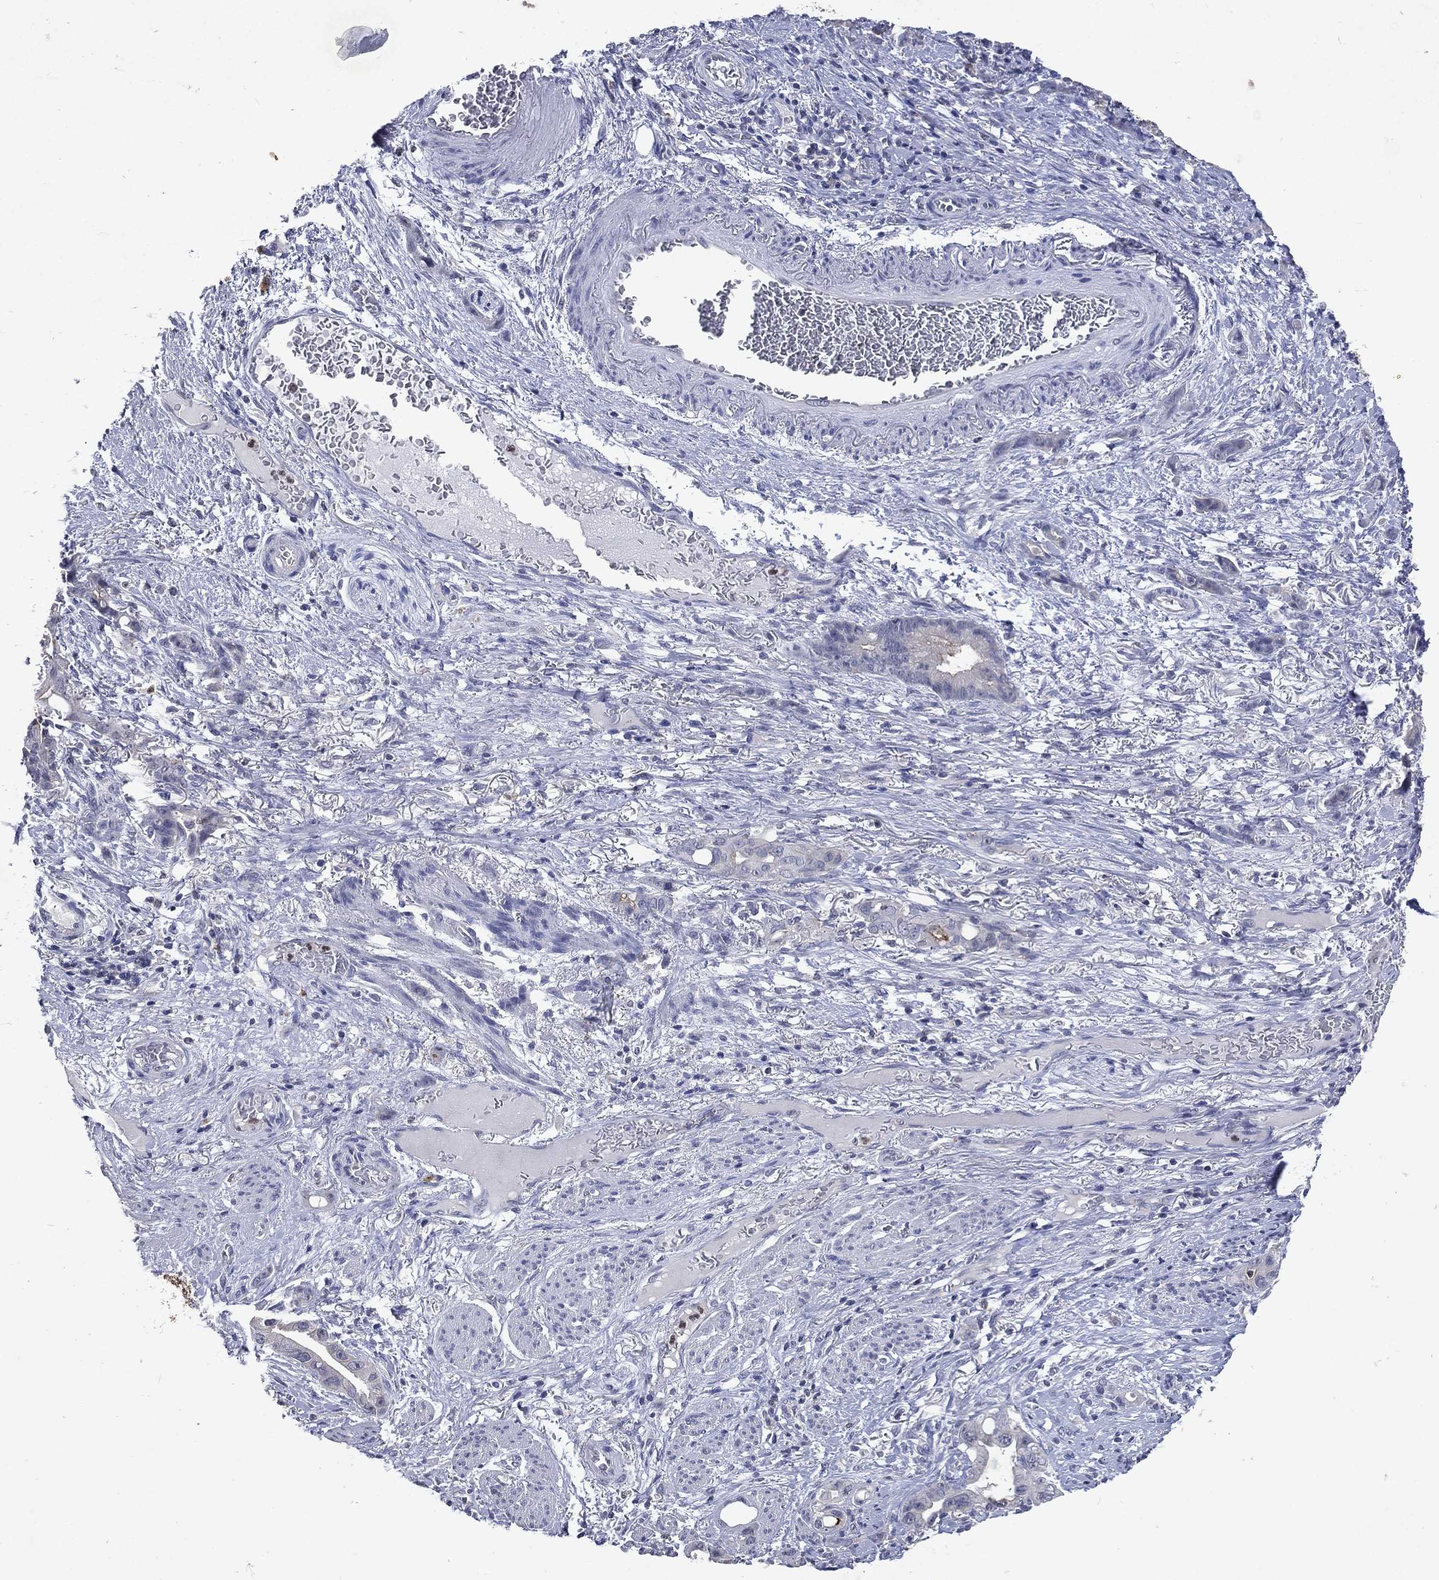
{"staining": {"intensity": "moderate", "quantity": "<25%", "location": "cytoplasmic/membranous"}, "tissue": "stomach cancer", "cell_type": "Tumor cells", "image_type": "cancer", "snomed": [{"axis": "morphology", "description": "Normal tissue, NOS"}, {"axis": "morphology", "description": "Adenocarcinoma, NOS"}, {"axis": "topography", "description": "Esophagus"}, {"axis": "topography", "description": "Stomach, upper"}], "caption": "Adenocarcinoma (stomach) stained for a protein displays moderate cytoplasmic/membranous positivity in tumor cells.", "gene": "SLC34A2", "patient": {"sex": "male", "age": 62}}